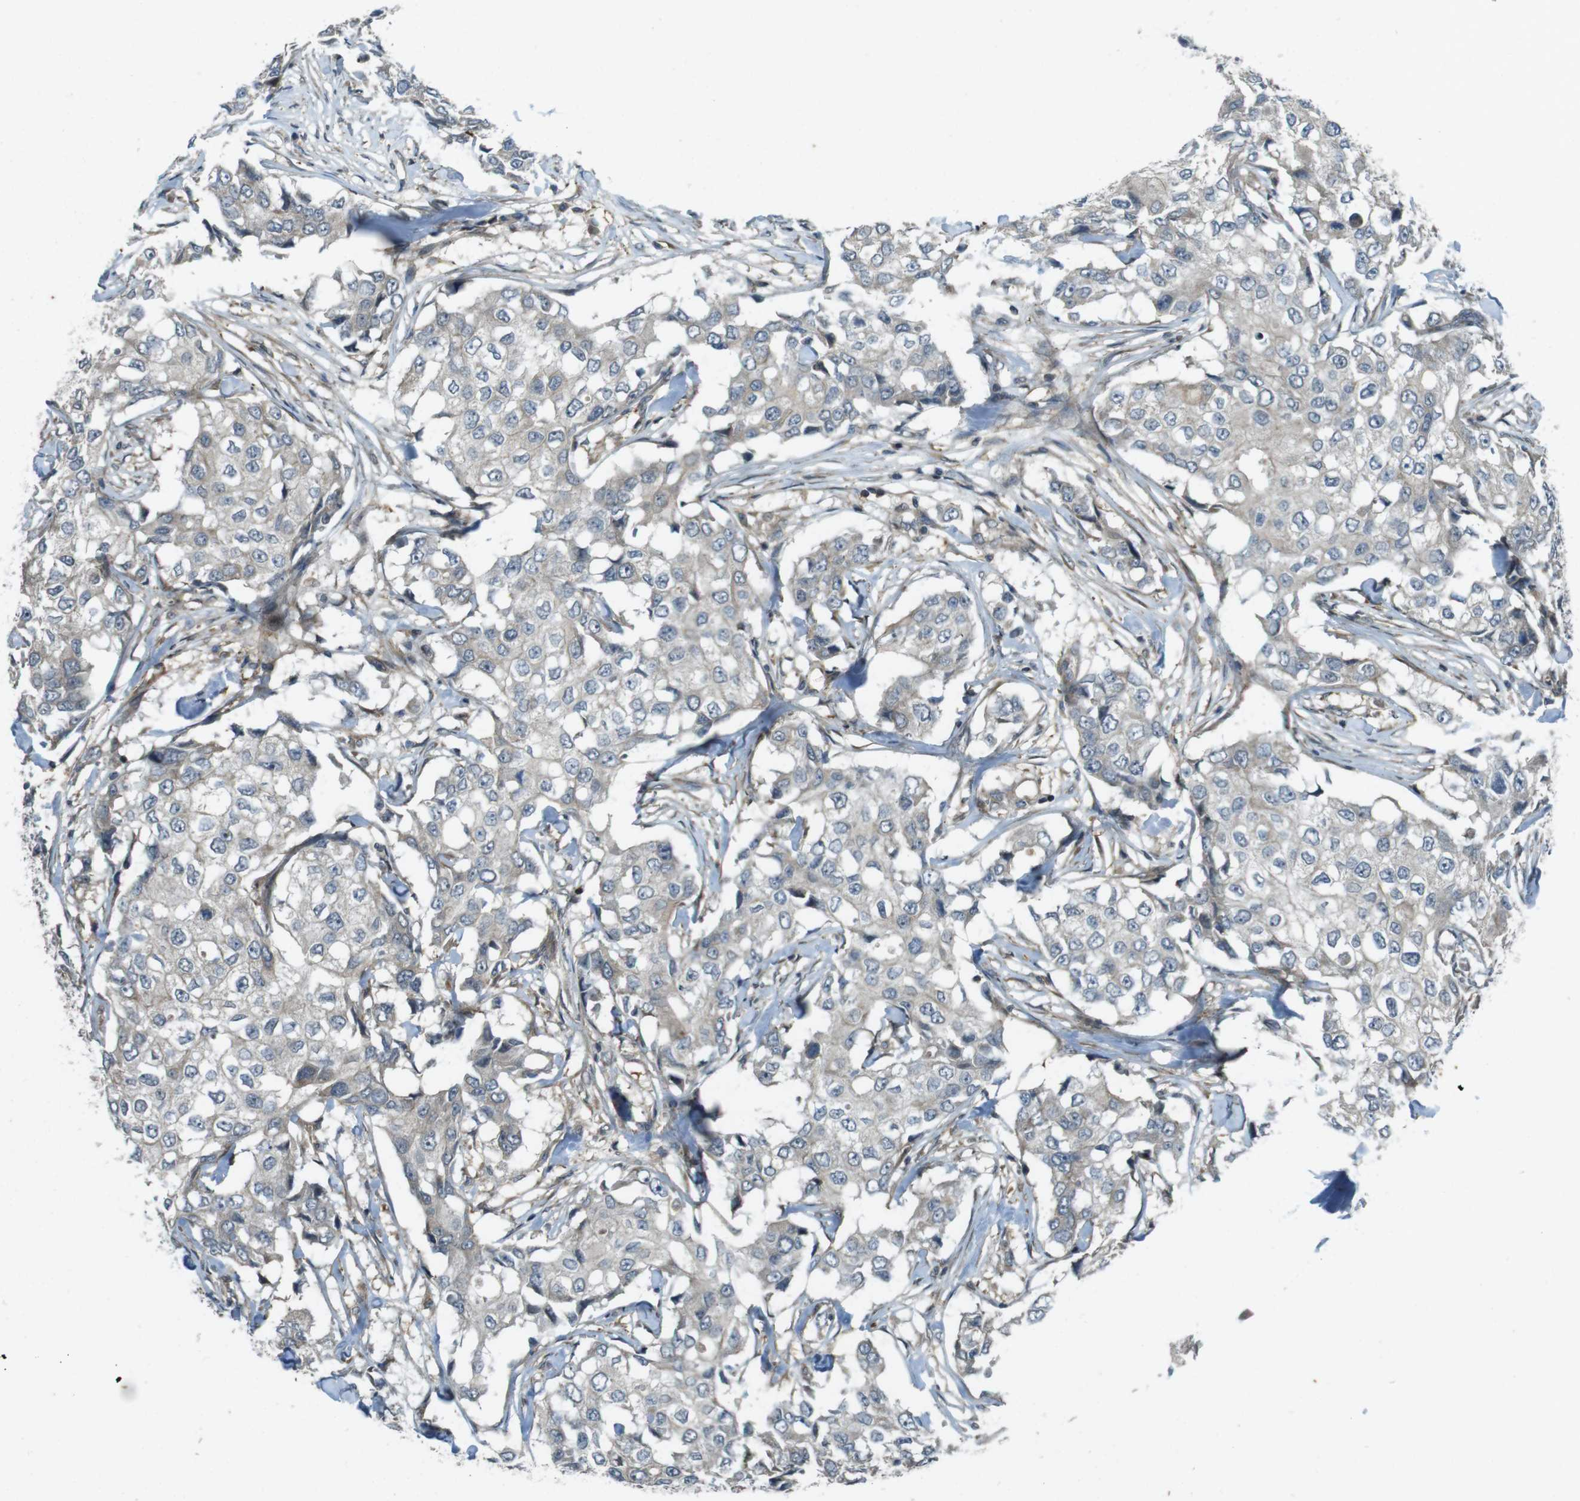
{"staining": {"intensity": "negative", "quantity": "none", "location": "none"}, "tissue": "breast cancer", "cell_type": "Tumor cells", "image_type": "cancer", "snomed": [{"axis": "morphology", "description": "Duct carcinoma"}, {"axis": "topography", "description": "Breast"}], "caption": "Tumor cells are negative for protein expression in human breast cancer.", "gene": "ZYX", "patient": {"sex": "female", "age": 27}}